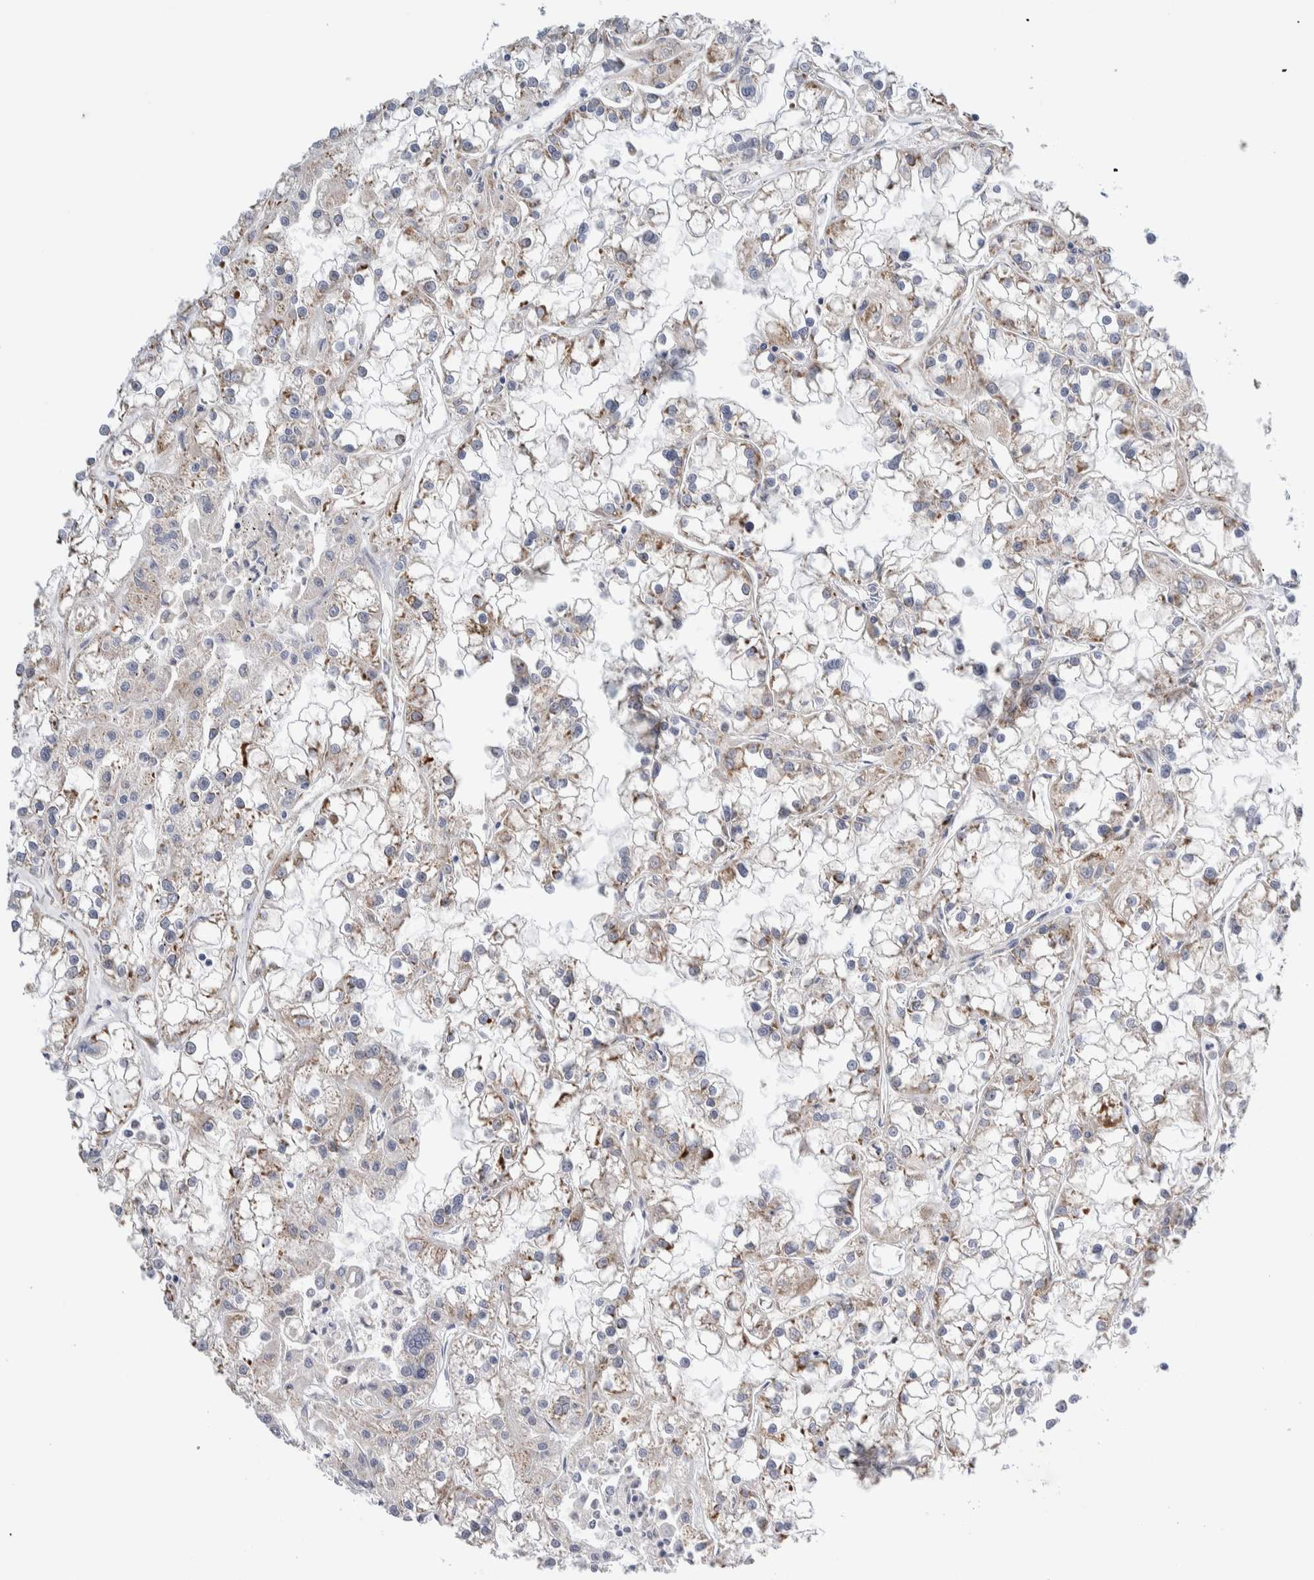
{"staining": {"intensity": "moderate", "quantity": "<25%", "location": "cytoplasmic/membranous"}, "tissue": "renal cancer", "cell_type": "Tumor cells", "image_type": "cancer", "snomed": [{"axis": "morphology", "description": "Adenocarcinoma, NOS"}, {"axis": "topography", "description": "Kidney"}], "caption": "A micrograph of renal cancer (adenocarcinoma) stained for a protein exhibits moderate cytoplasmic/membranous brown staining in tumor cells.", "gene": "RACK1", "patient": {"sex": "female", "age": 52}}